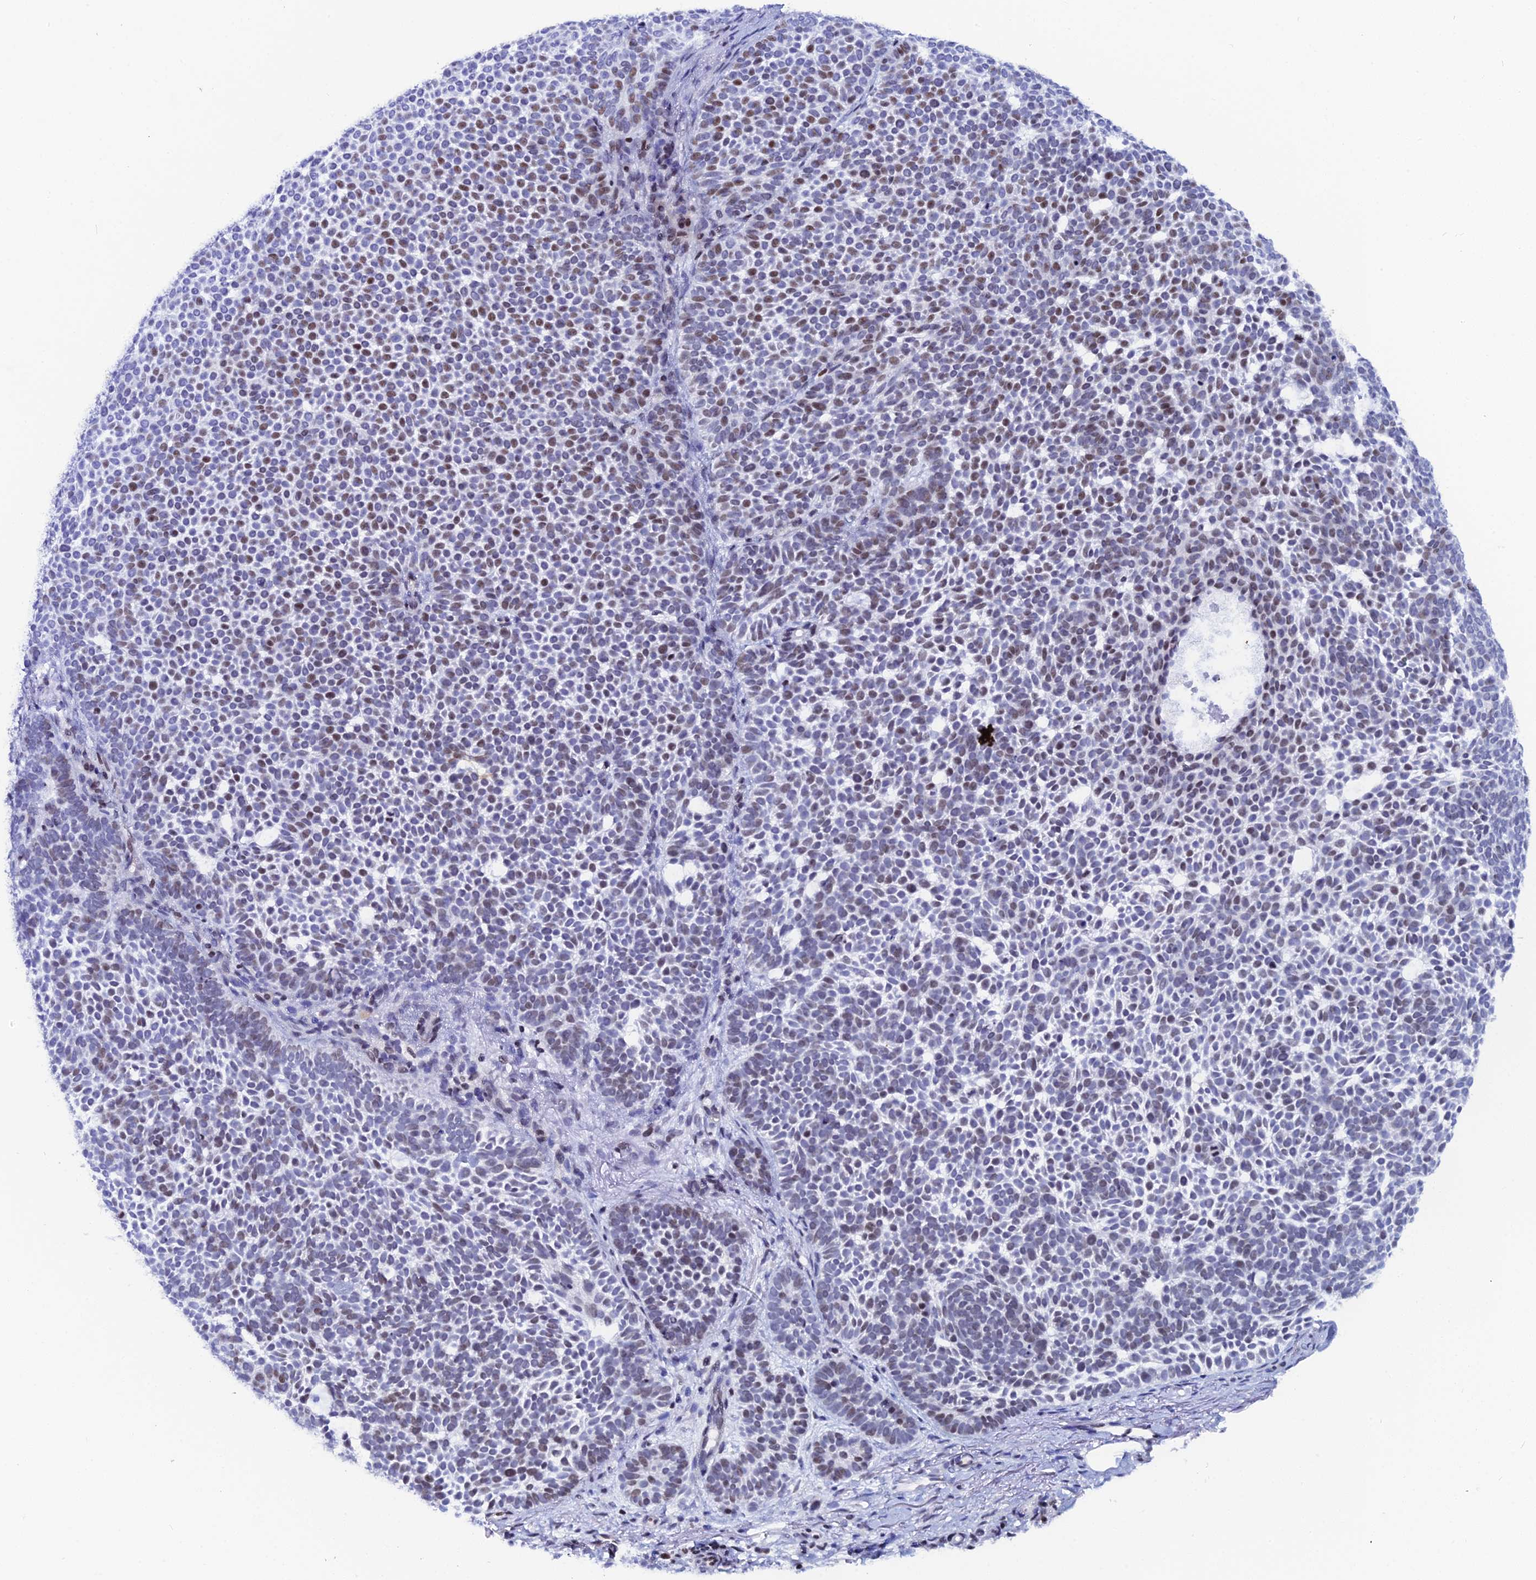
{"staining": {"intensity": "moderate", "quantity": "25%-75%", "location": "nuclear"}, "tissue": "skin cancer", "cell_type": "Tumor cells", "image_type": "cancer", "snomed": [{"axis": "morphology", "description": "Basal cell carcinoma"}, {"axis": "topography", "description": "Skin"}], "caption": "The photomicrograph displays a brown stain indicating the presence of a protein in the nuclear of tumor cells in skin basal cell carcinoma. (Stains: DAB (3,3'-diaminobenzidine) in brown, nuclei in blue, Microscopy: brightfield microscopy at high magnification).", "gene": "MYNN", "patient": {"sex": "female", "age": 77}}